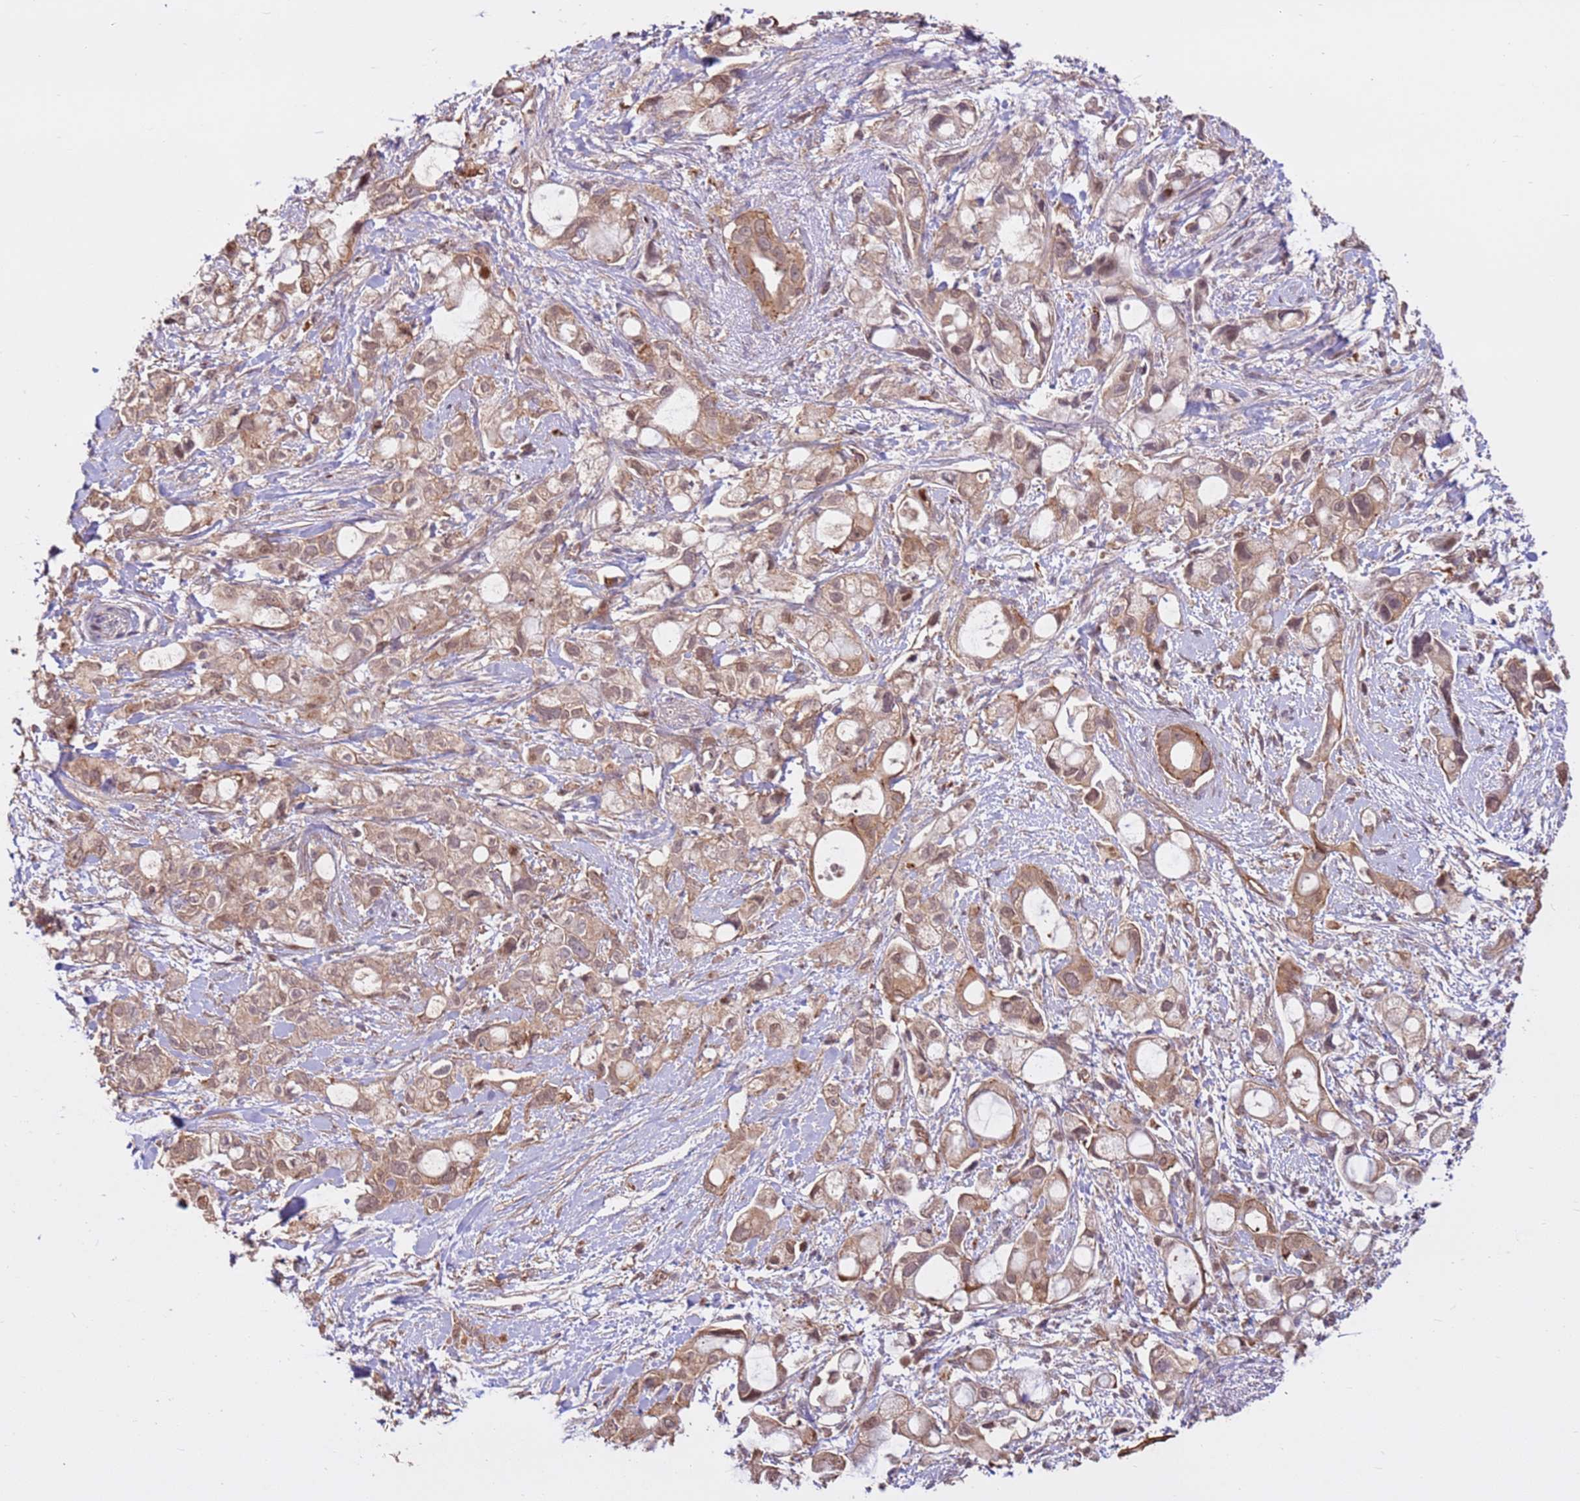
{"staining": {"intensity": "weak", "quantity": ">75%", "location": "cytoplasmic/membranous,nuclear"}, "tissue": "pancreatic cancer", "cell_type": "Tumor cells", "image_type": "cancer", "snomed": [{"axis": "morphology", "description": "Adenocarcinoma, NOS"}, {"axis": "topography", "description": "Pancreas"}], "caption": "Weak cytoplasmic/membranous and nuclear protein expression is seen in approximately >75% of tumor cells in pancreatic adenocarcinoma.", "gene": "CCDC112", "patient": {"sex": "female", "age": 56}}